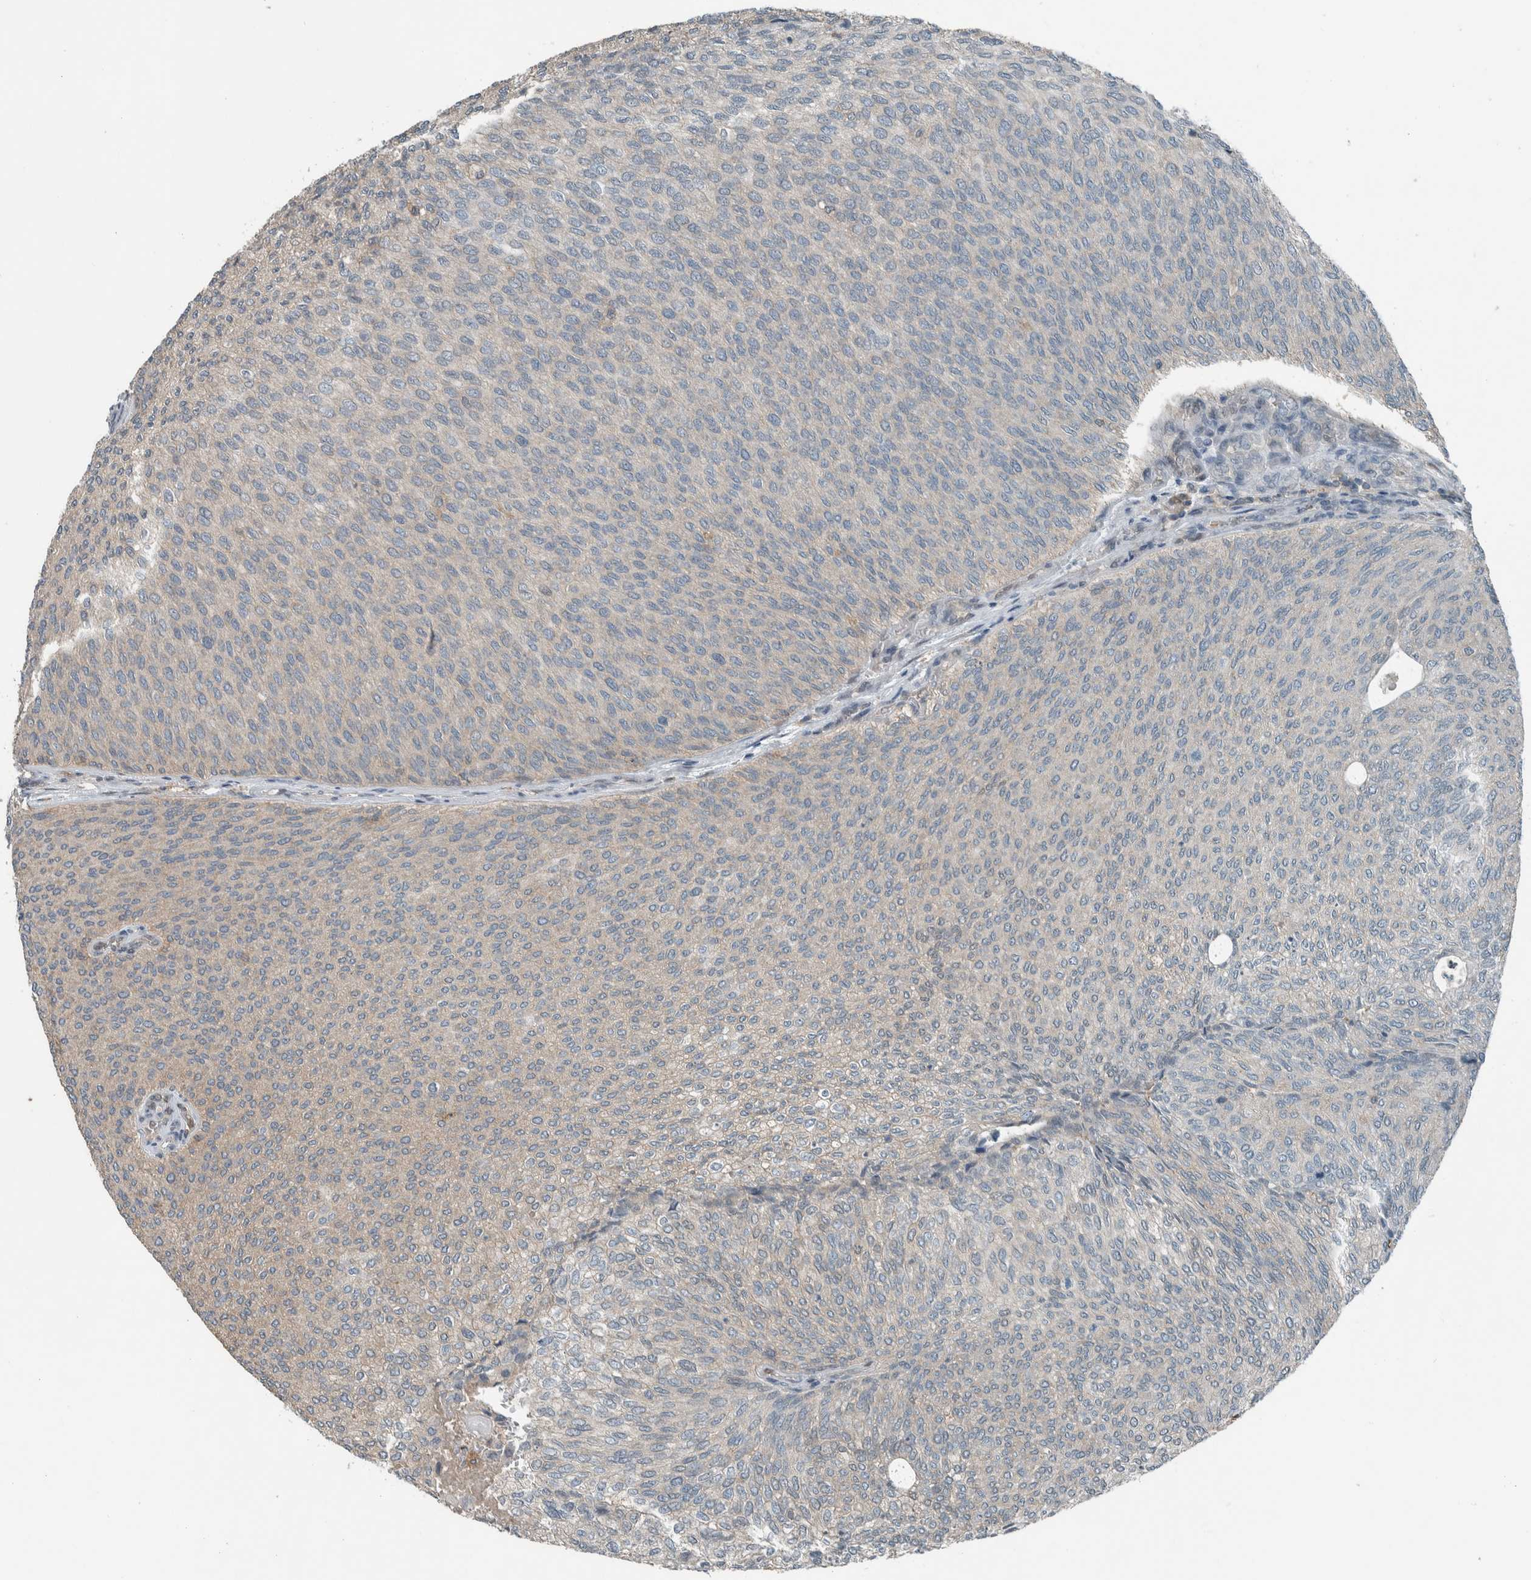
{"staining": {"intensity": "weak", "quantity": "<25%", "location": "cytoplasmic/membranous"}, "tissue": "urothelial cancer", "cell_type": "Tumor cells", "image_type": "cancer", "snomed": [{"axis": "morphology", "description": "Urothelial carcinoma, Low grade"}, {"axis": "topography", "description": "Urinary bladder"}], "caption": "Image shows no protein staining in tumor cells of urothelial carcinoma (low-grade) tissue.", "gene": "ALAD", "patient": {"sex": "female", "age": 79}}